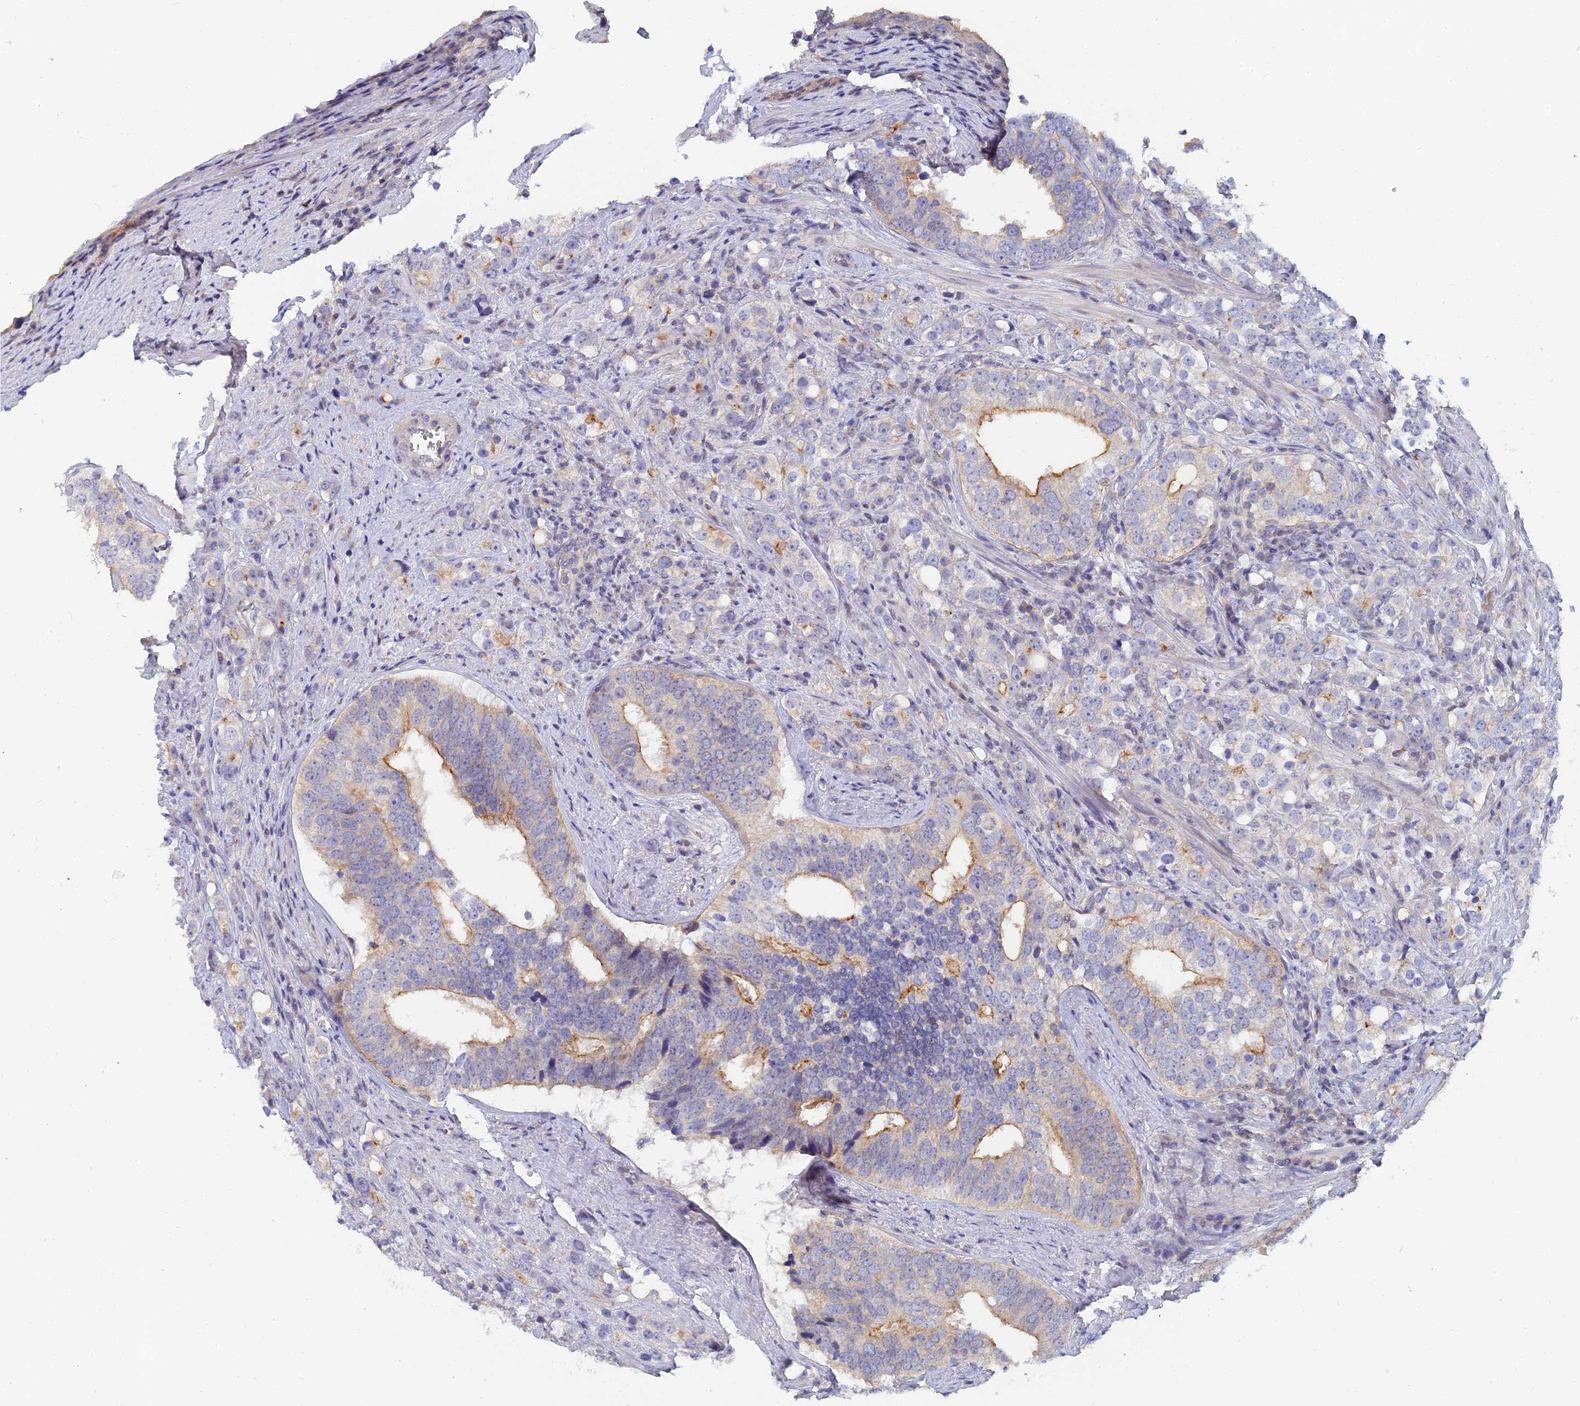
{"staining": {"intensity": "moderate", "quantity": "<25%", "location": "cytoplasmic/membranous"}, "tissue": "prostate cancer", "cell_type": "Tumor cells", "image_type": "cancer", "snomed": [{"axis": "morphology", "description": "Adenocarcinoma, High grade"}, {"axis": "topography", "description": "Prostate"}], "caption": "Prostate cancer stained with DAB (3,3'-diaminobenzidine) IHC demonstrates low levels of moderate cytoplasmic/membranous expression in approximately <25% of tumor cells. Ihc stains the protein in brown and the nuclei are stained blue.", "gene": "GIPC1", "patient": {"sex": "male", "age": 71}}